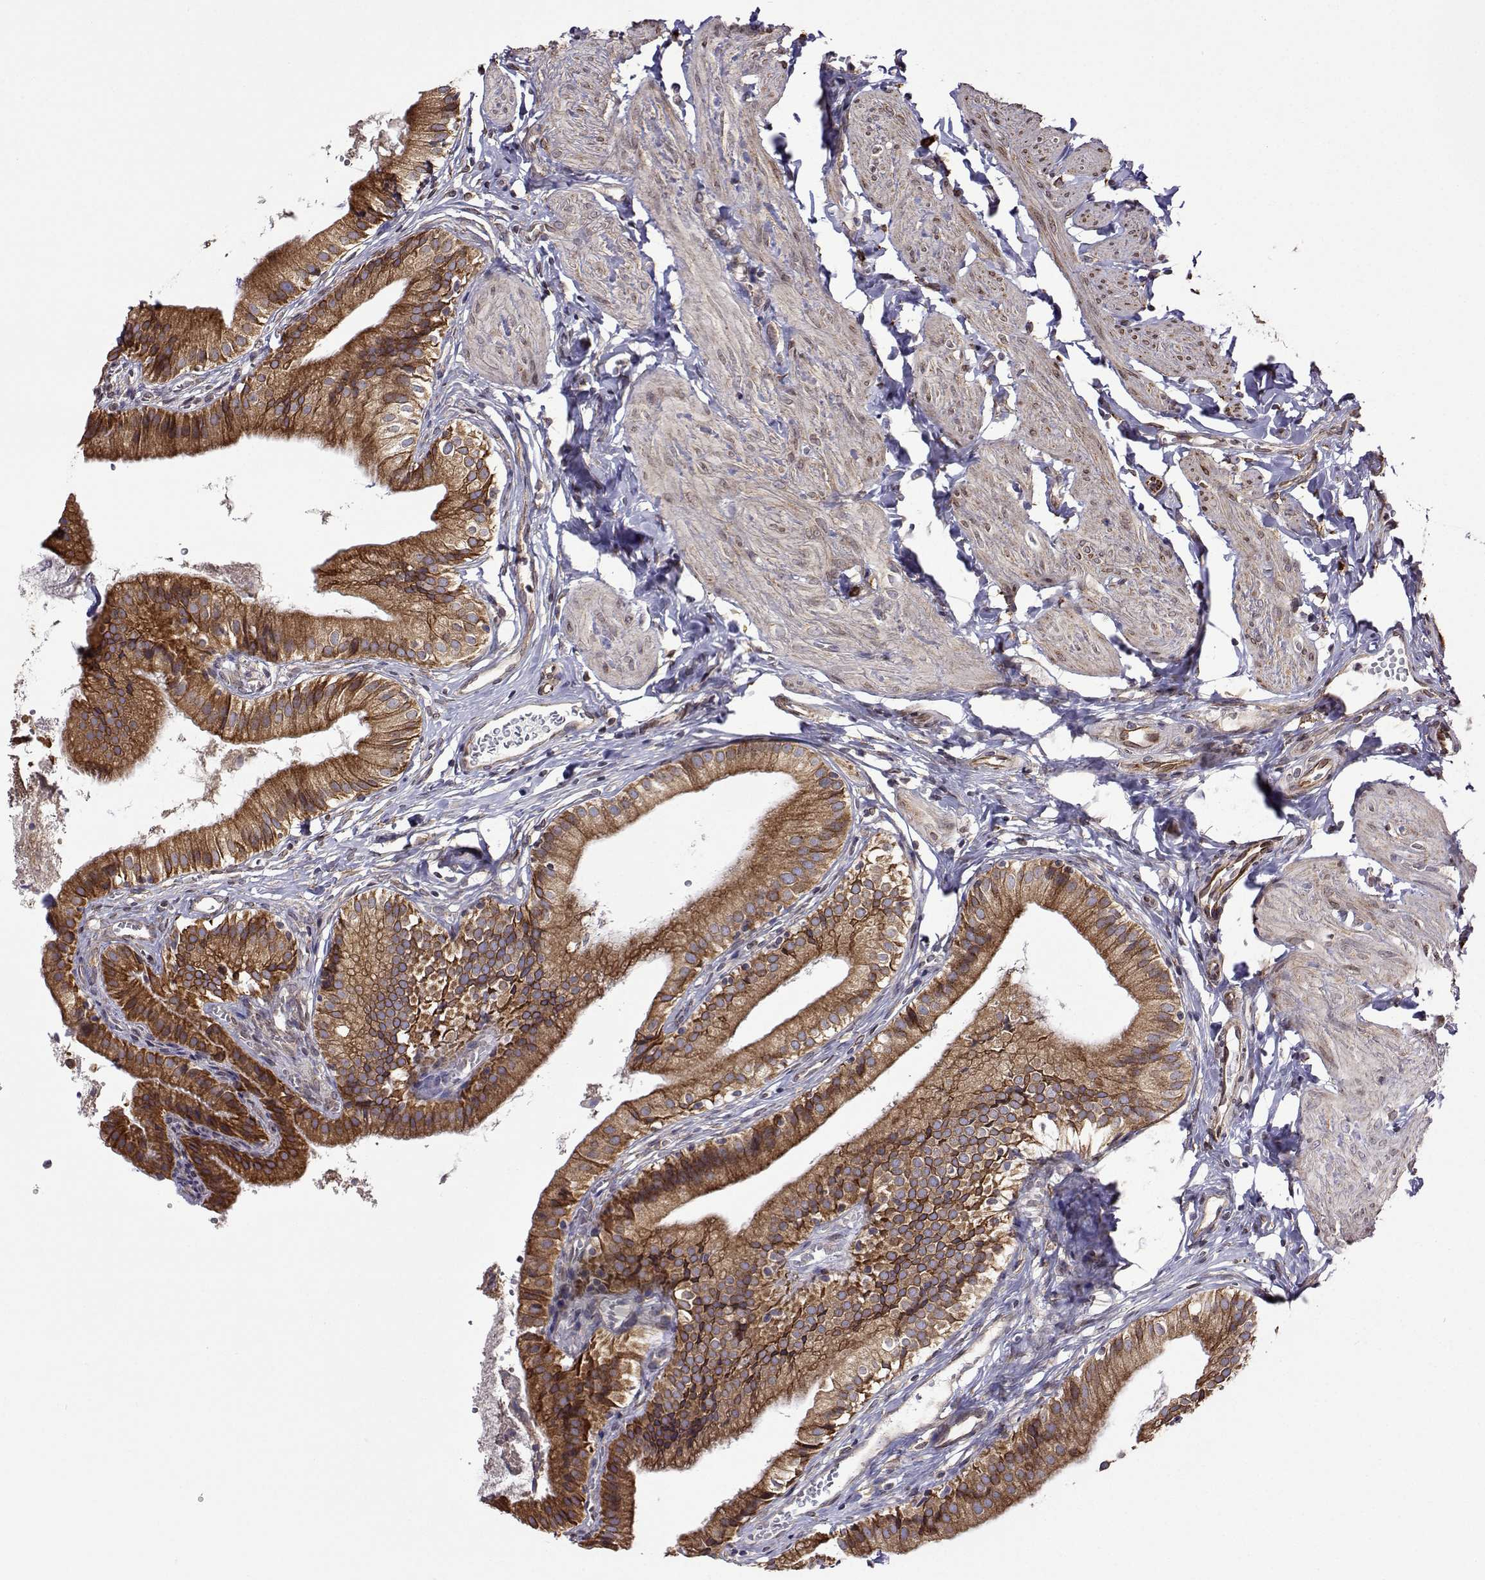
{"staining": {"intensity": "moderate", "quantity": ">75%", "location": "cytoplasmic/membranous"}, "tissue": "gallbladder", "cell_type": "Glandular cells", "image_type": "normal", "snomed": [{"axis": "morphology", "description": "Normal tissue, NOS"}, {"axis": "topography", "description": "Gallbladder"}], "caption": "Immunohistochemistry histopathology image of unremarkable gallbladder stained for a protein (brown), which reveals medium levels of moderate cytoplasmic/membranous expression in approximately >75% of glandular cells.", "gene": "PGRMC2", "patient": {"sex": "female", "age": 47}}